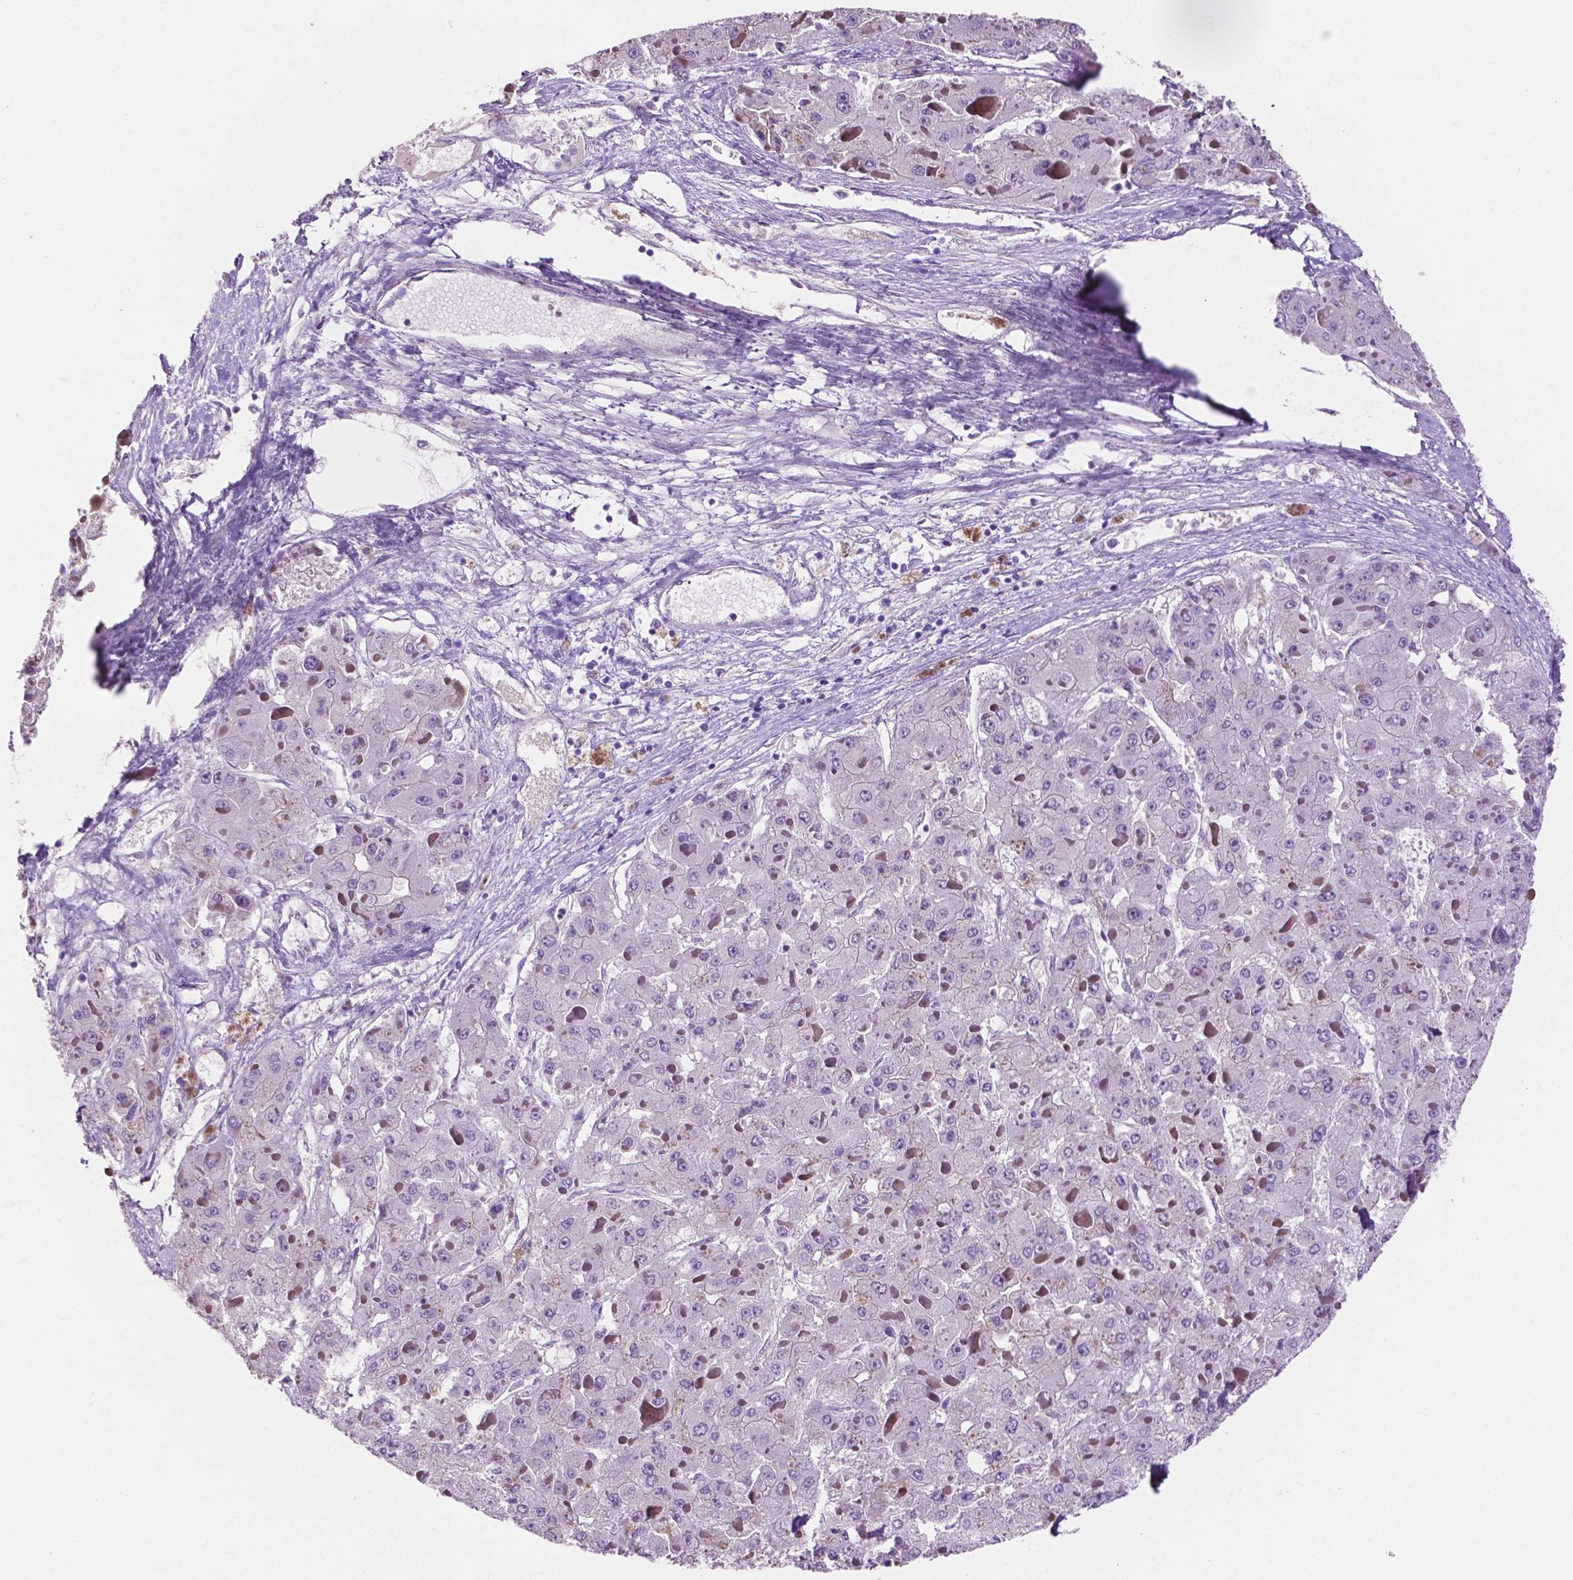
{"staining": {"intensity": "negative", "quantity": "none", "location": "none"}, "tissue": "liver cancer", "cell_type": "Tumor cells", "image_type": "cancer", "snomed": [{"axis": "morphology", "description": "Carcinoma, Hepatocellular, NOS"}, {"axis": "topography", "description": "Liver"}], "caption": "DAB immunohistochemical staining of hepatocellular carcinoma (liver) demonstrates no significant expression in tumor cells. (DAB immunohistochemistry (IHC), high magnification).", "gene": "CLDN17", "patient": {"sex": "female", "age": 73}}